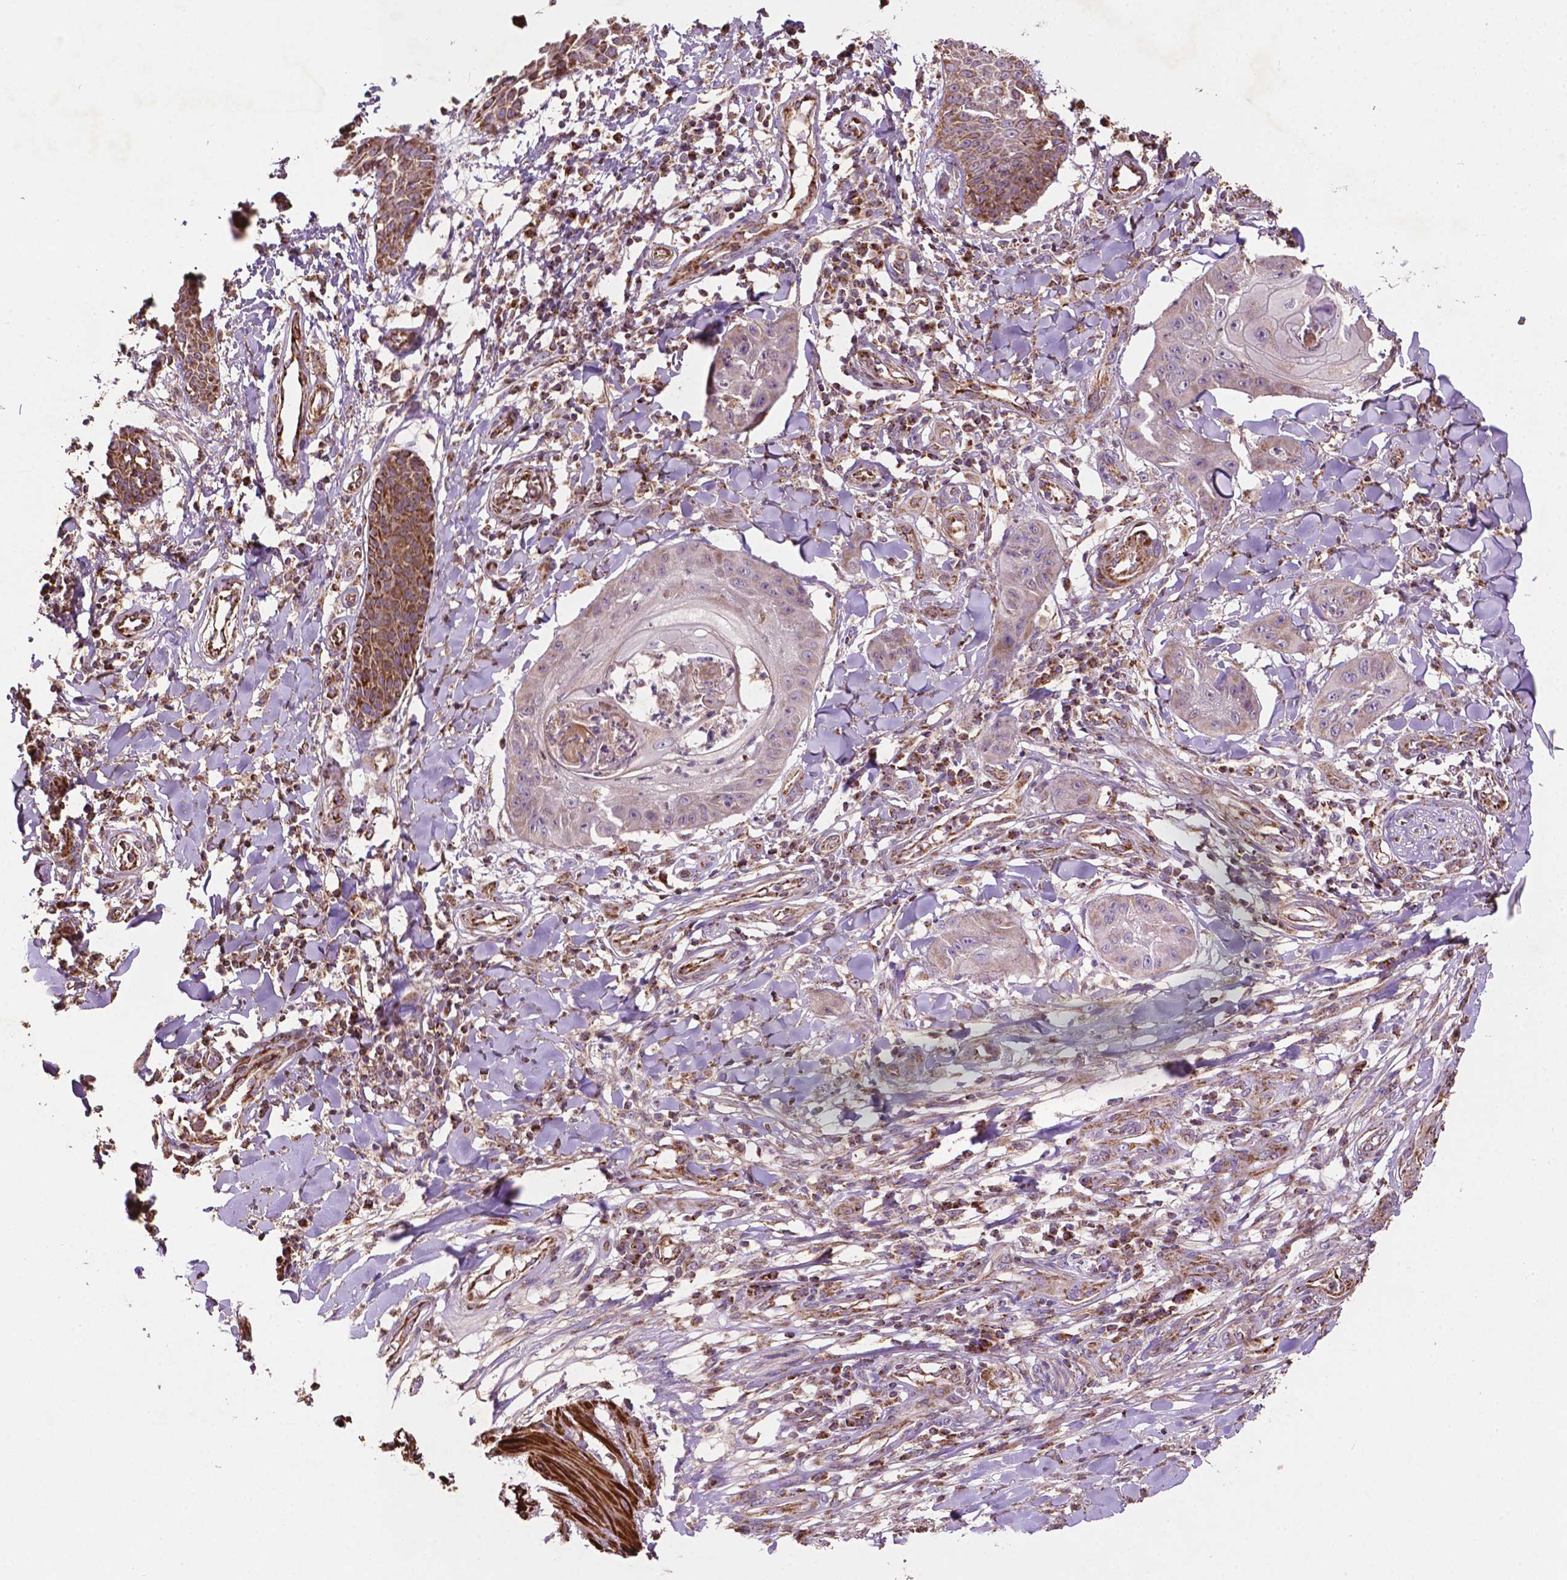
{"staining": {"intensity": "moderate", "quantity": "25%-75%", "location": "cytoplasmic/membranous"}, "tissue": "skin cancer", "cell_type": "Tumor cells", "image_type": "cancer", "snomed": [{"axis": "morphology", "description": "Squamous cell carcinoma, NOS"}, {"axis": "topography", "description": "Skin"}], "caption": "Squamous cell carcinoma (skin) was stained to show a protein in brown. There is medium levels of moderate cytoplasmic/membranous positivity in about 25%-75% of tumor cells.", "gene": "LRR1", "patient": {"sex": "male", "age": 70}}